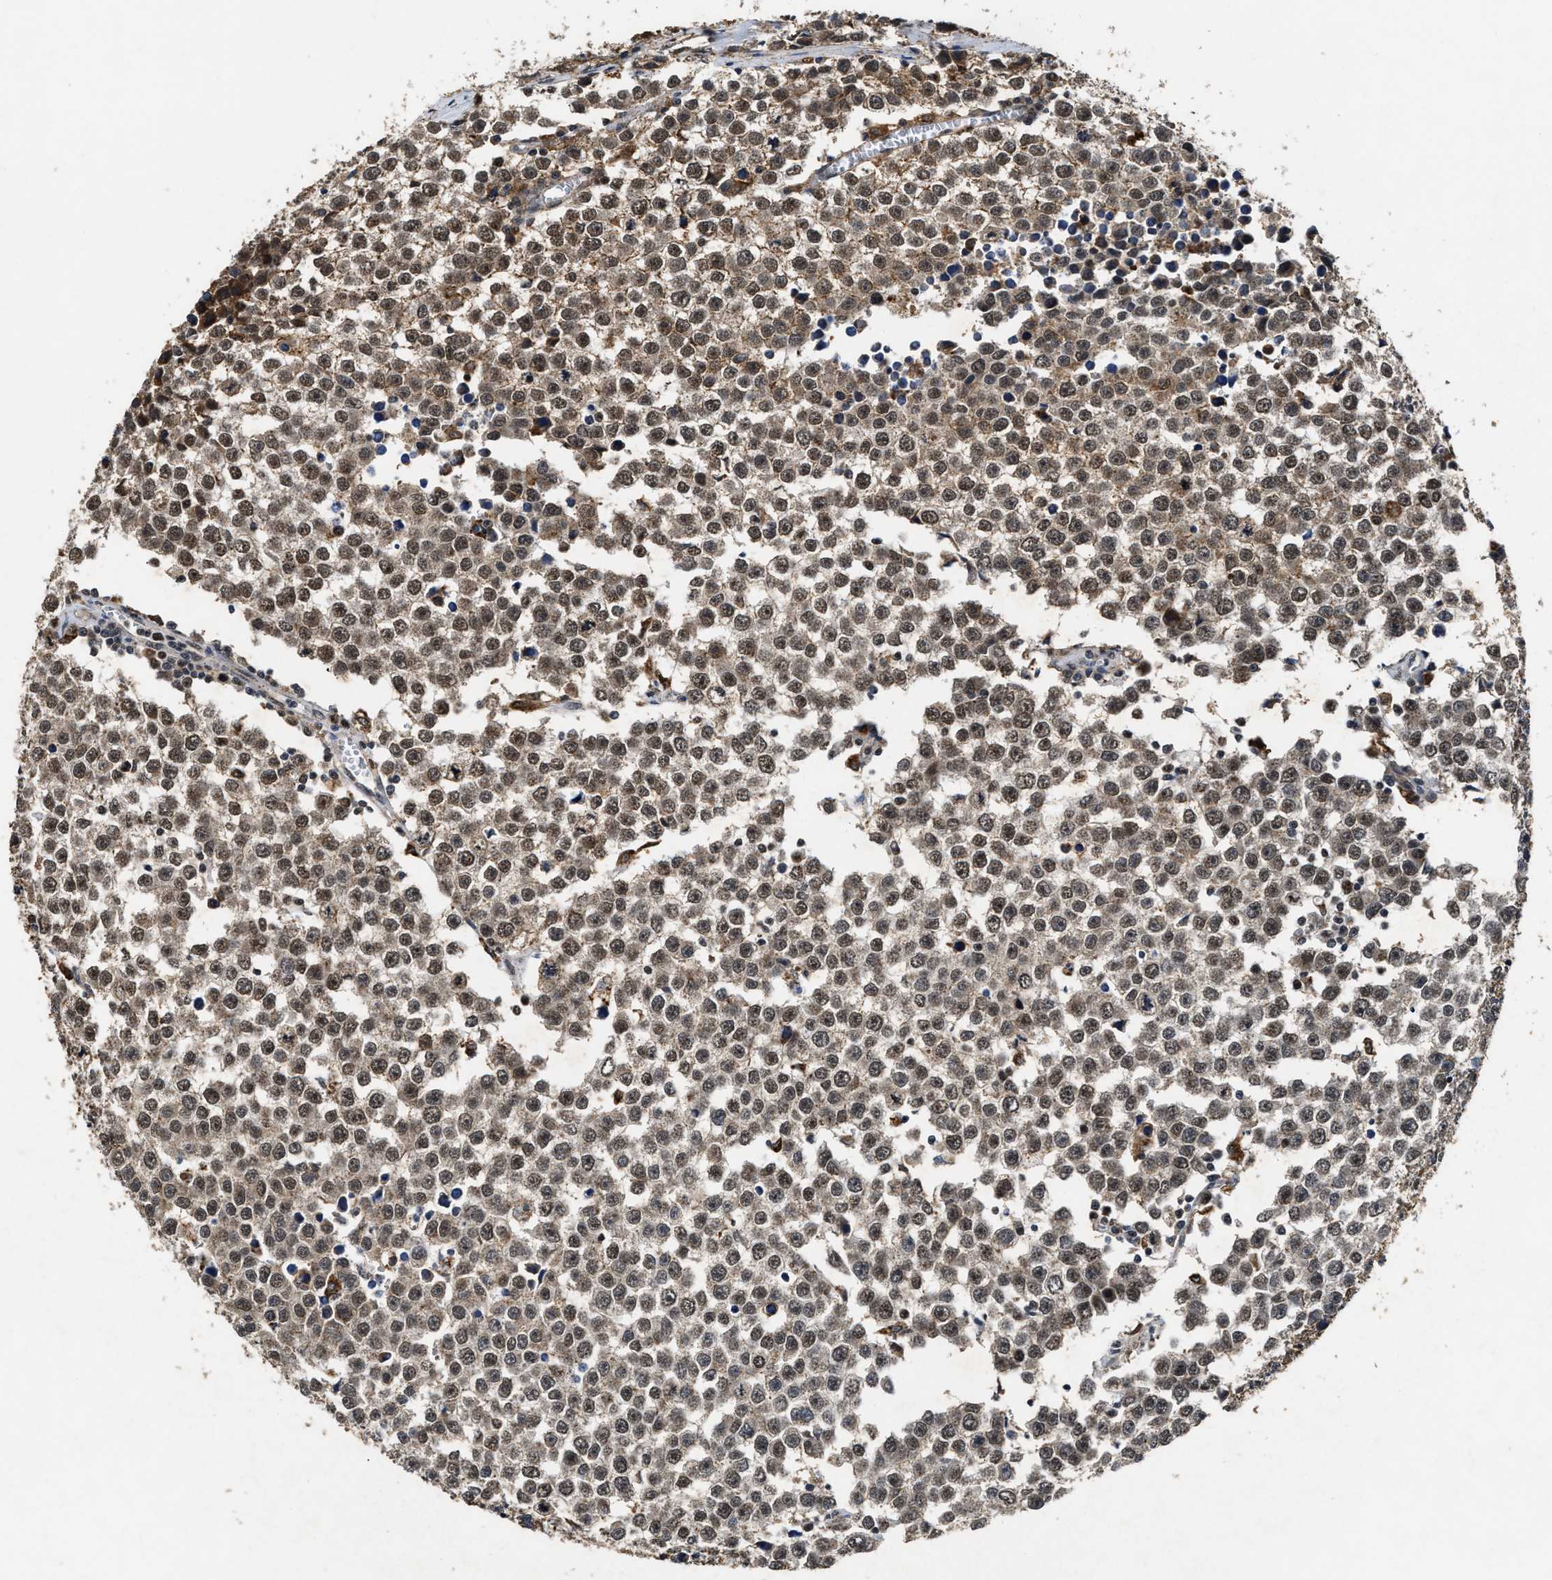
{"staining": {"intensity": "weak", "quantity": ">75%", "location": "nuclear"}, "tissue": "testis cancer", "cell_type": "Tumor cells", "image_type": "cancer", "snomed": [{"axis": "morphology", "description": "Seminoma, NOS"}, {"axis": "morphology", "description": "Carcinoma, Embryonal, NOS"}, {"axis": "topography", "description": "Testis"}], "caption": "A low amount of weak nuclear expression is appreciated in about >75% of tumor cells in testis embryonal carcinoma tissue.", "gene": "ACOX1", "patient": {"sex": "male", "age": 52}}